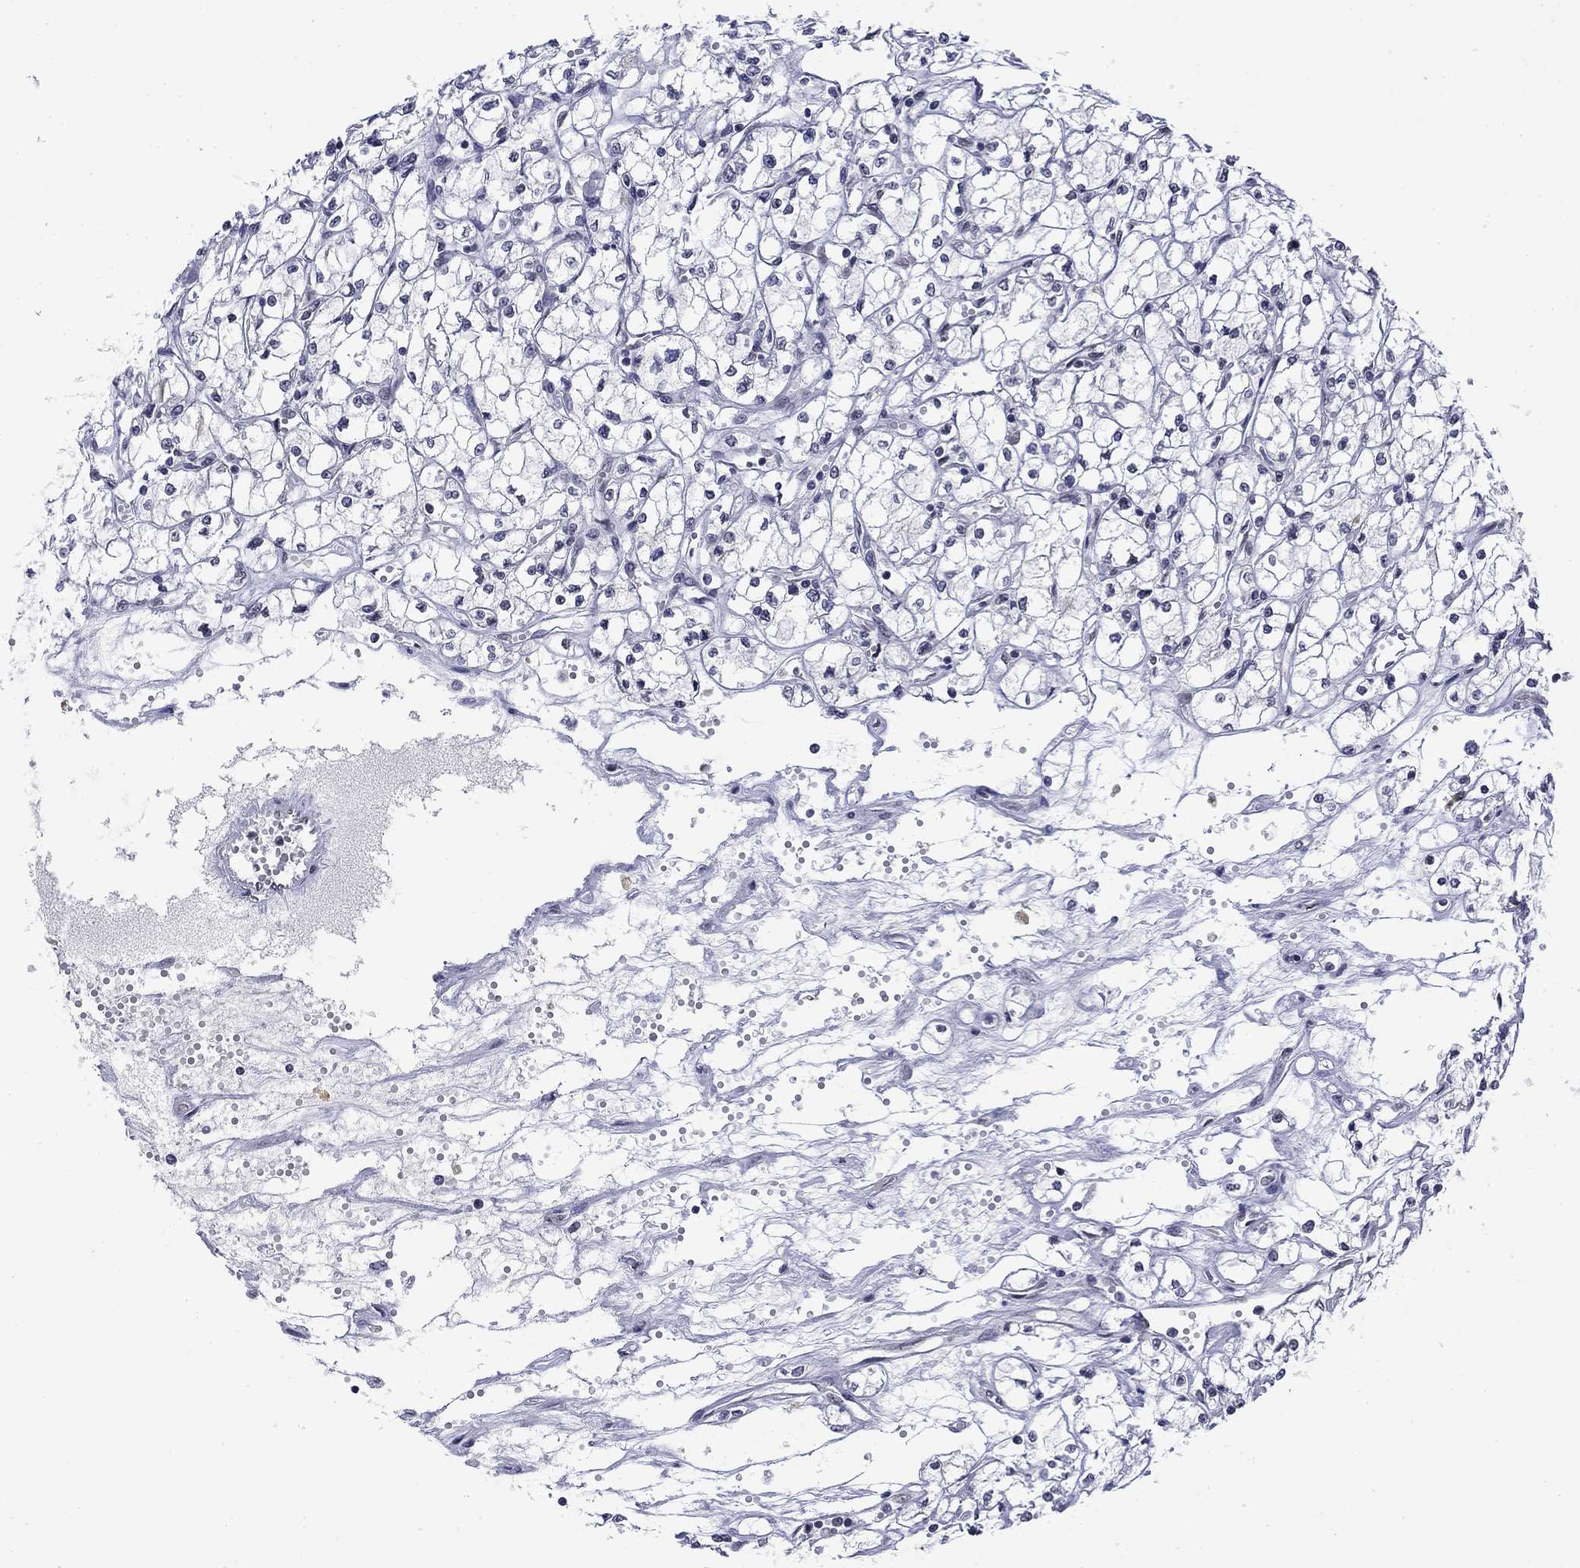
{"staining": {"intensity": "negative", "quantity": "none", "location": "none"}, "tissue": "renal cancer", "cell_type": "Tumor cells", "image_type": "cancer", "snomed": [{"axis": "morphology", "description": "Adenocarcinoma, NOS"}, {"axis": "topography", "description": "Kidney"}], "caption": "This is an immunohistochemistry (IHC) histopathology image of renal adenocarcinoma. There is no staining in tumor cells.", "gene": "TOR1AIP1", "patient": {"sex": "male", "age": 67}}